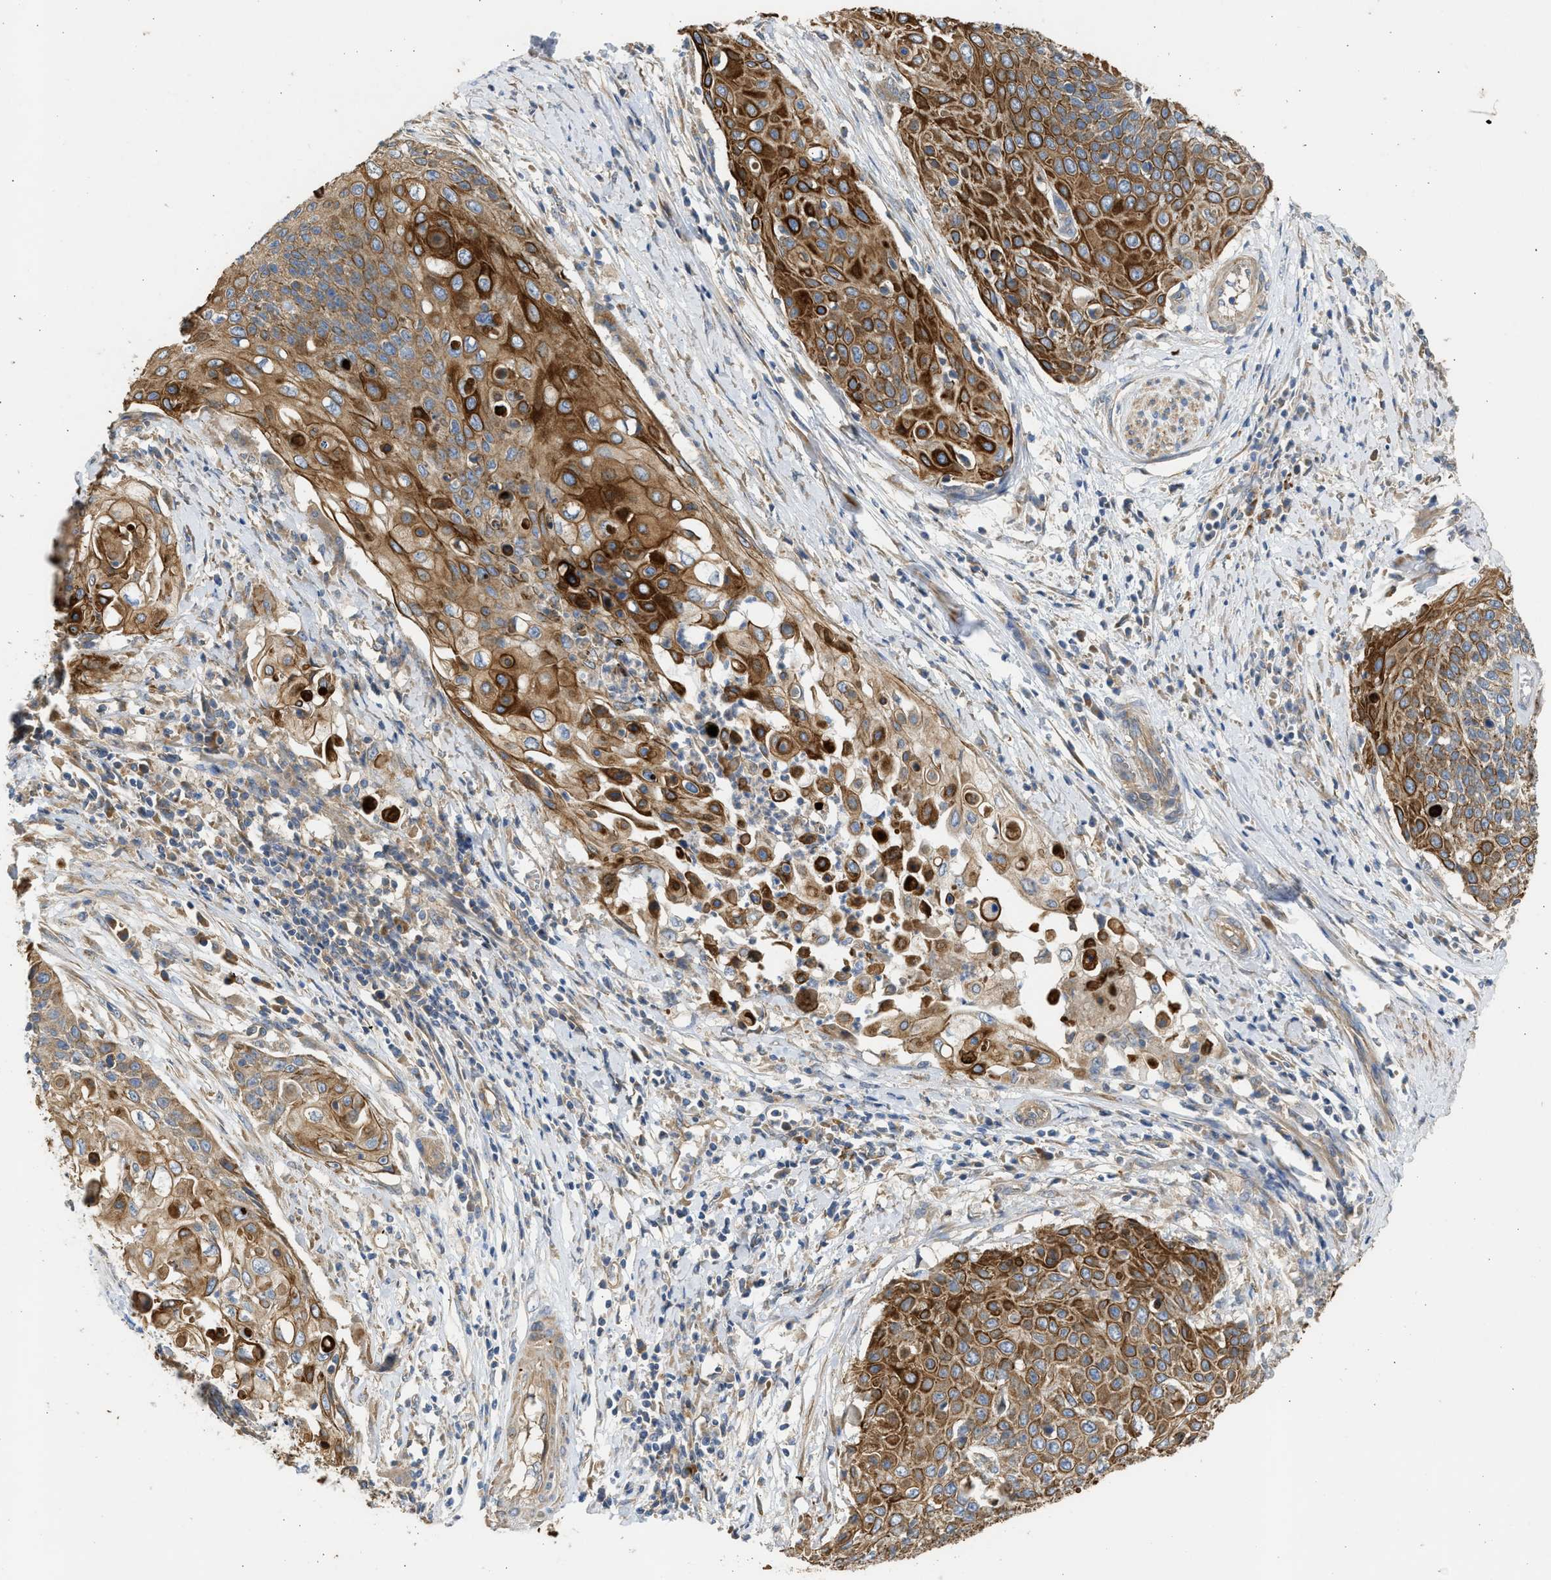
{"staining": {"intensity": "strong", "quantity": ">75%", "location": "cytoplasmic/membranous"}, "tissue": "cervical cancer", "cell_type": "Tumor cells", "image_type": "cancer", "snomed": [{"axis": "morphology", "description": "Squamous cell carcinoma, NOS"}, {"axis": "topography", "description": "Cervix"}], "caption": "An immunohistochemistry (IHC) histopathology image of tumor tissue is shown. Protein staining in brown shows strong cytoplasmic/membranous positivity in cervical cancer (squamous cell carcinoma) within tumor cells.", "gene": "CSRNP2", "patient": {"sex": "female", "age": 39}}